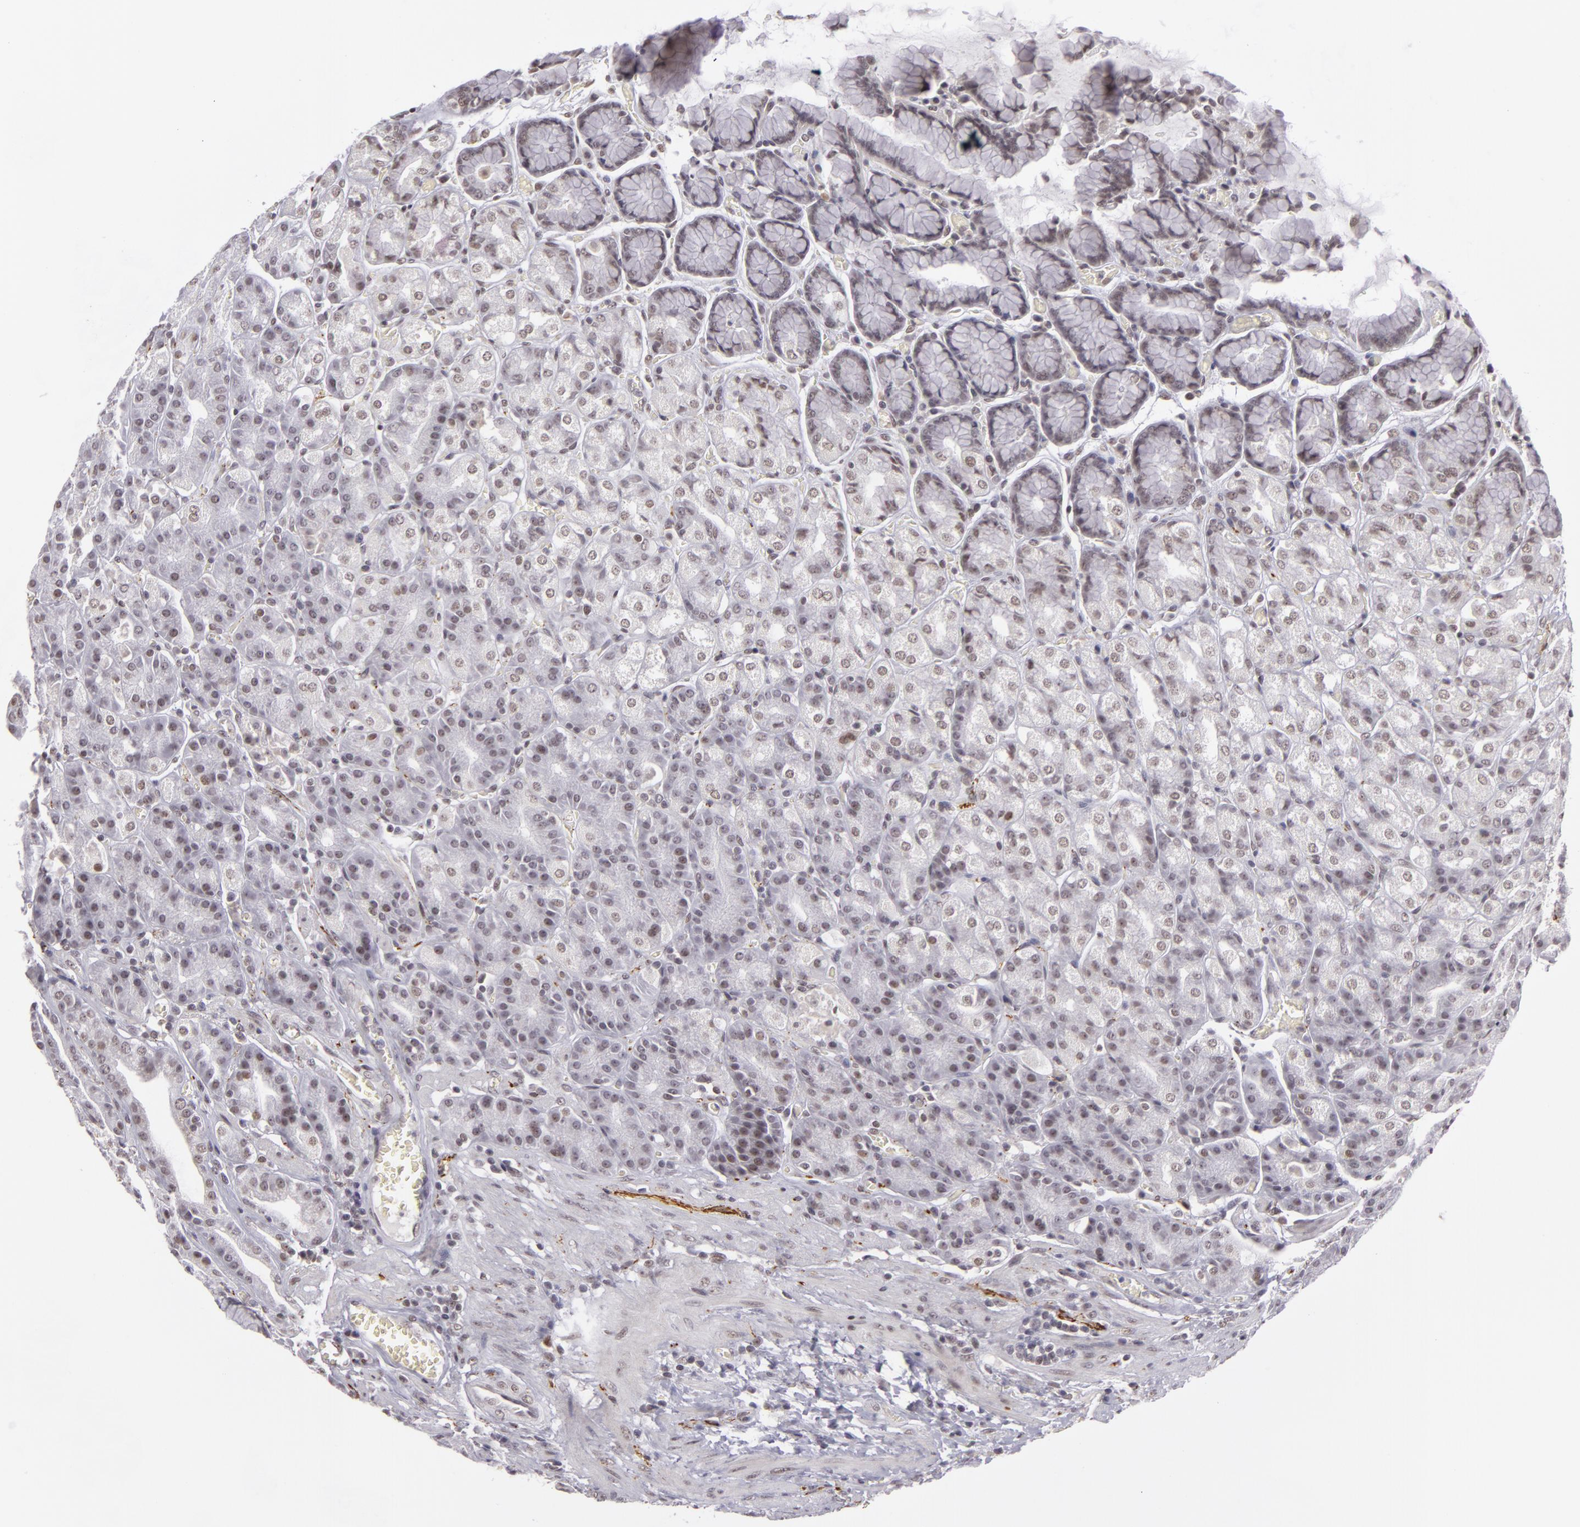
{"staining": {"intensity": "negative", "quantity": "none", "location": "none"}, "tissue": "stomach", "cell_type": "Glandular cells", "image_type": "normal", "snomed": [{"axis": "morphology", "description": "Normal tissue, NOS"}, {"axis": "topography", "description": "Stomach, upper"}], "caption": "An image of human stomach is negative for staining in glandular cells. The staining was performed using DAB (3,3'-diaminobenzidine) to visualize the protein expression in brown, while the nuclei were stained in blue with hematoxylin (Magnification: 20x).", "gene": "RRP7A", "patient": {"sex": "female", "age": 81}}